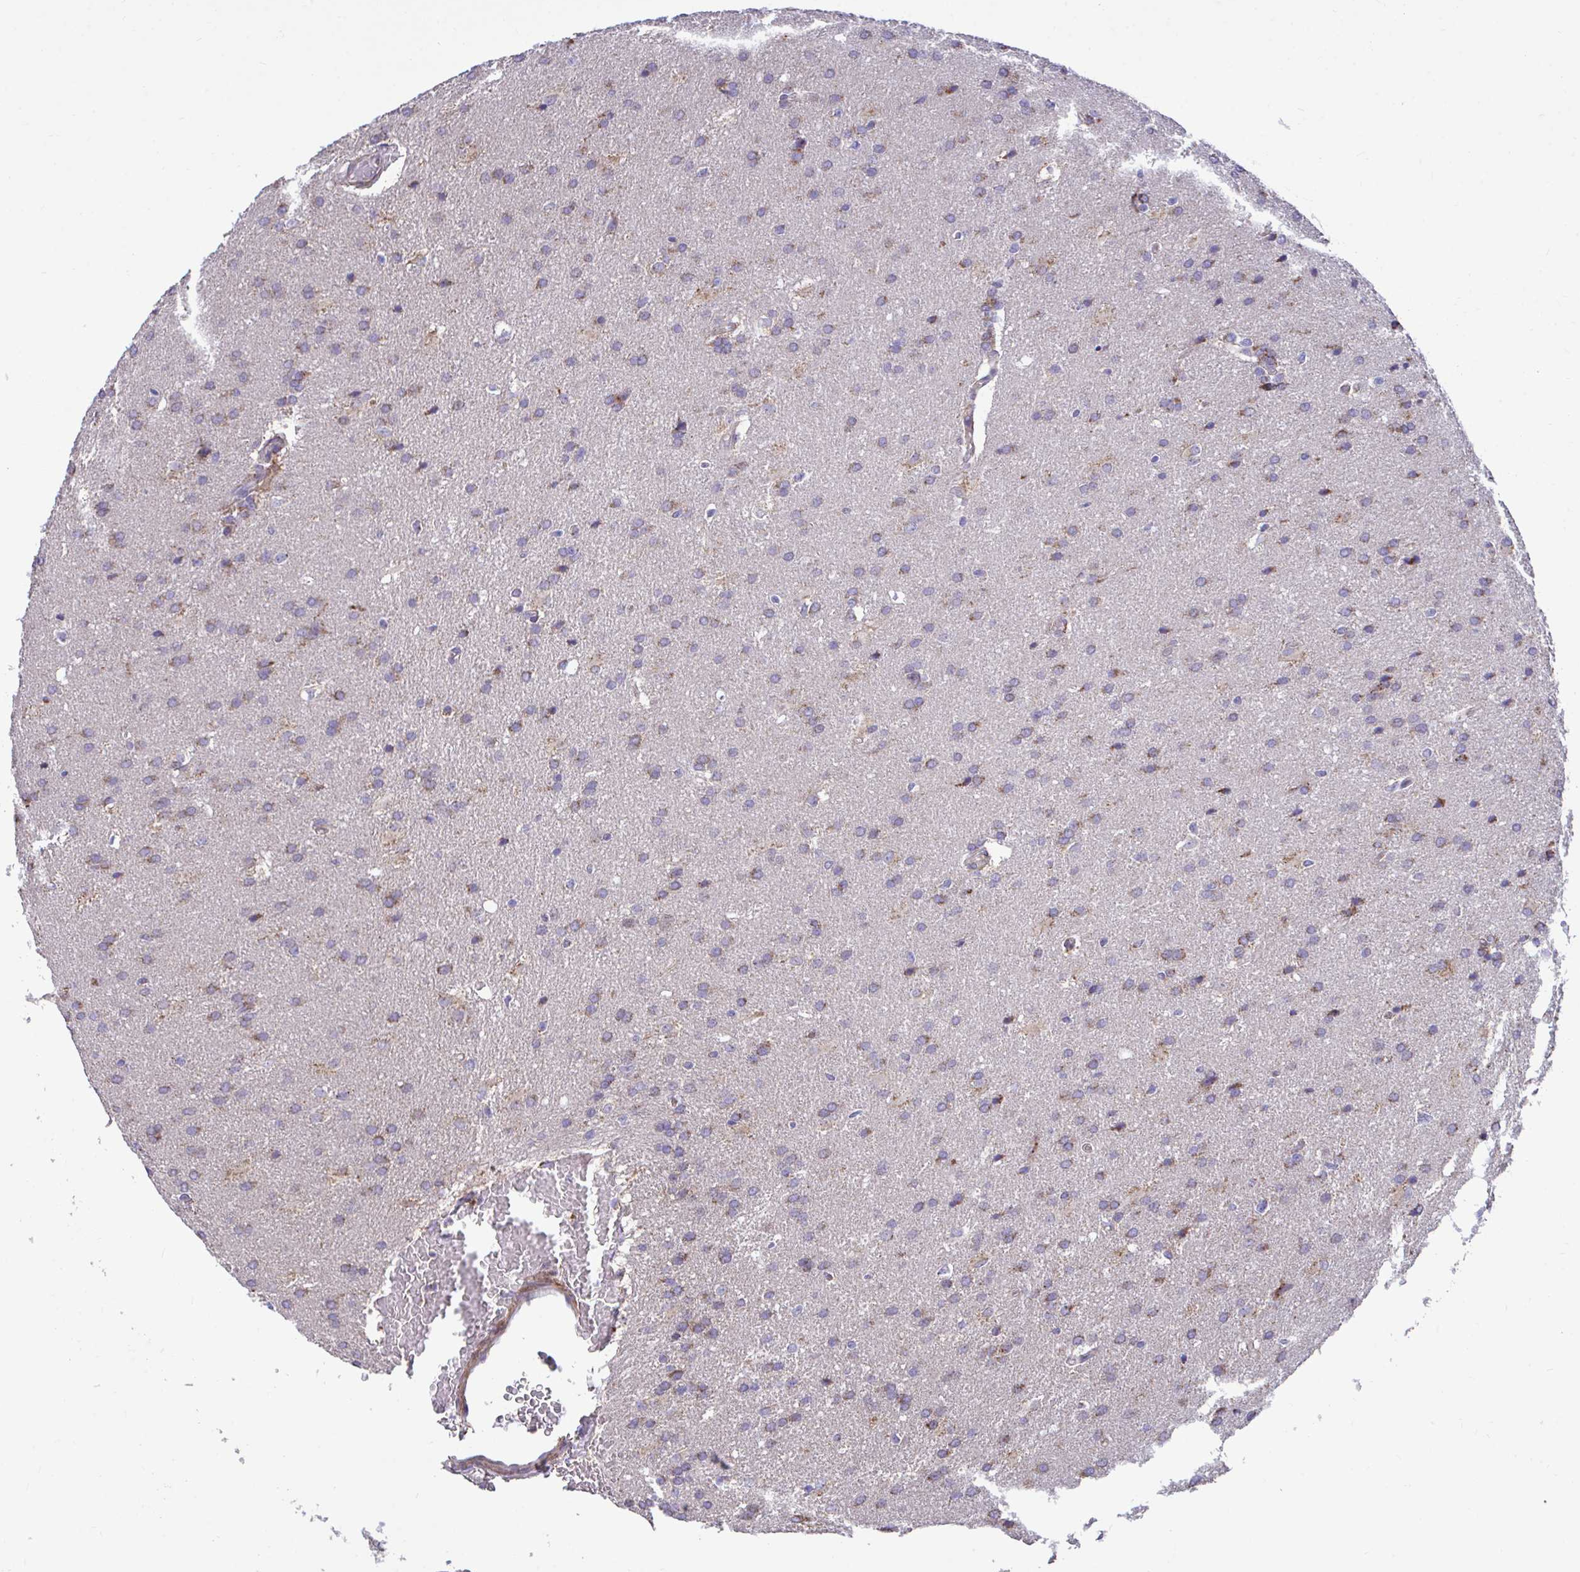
{"staining": {"intensity": "moderate", "quantity": "25%-75%", "location": "cytoplasmic/membranous"}, "tissue": "glioma", "cell_type": "Tumor cells", "image_type": "cancer", "snomed": [{"axis": "morphology", "description": "Glioma, malignant, High grade"}, {"axis": "topography", "description": "Brain"}], "caption": "Protein expression analysis of human malignant glioma (high-grade) reveals moderate cytoplasmic/membranous expression in about 25%-75% of tumor cells.", "gene": "SARS2", "patient": {"sex": "male", "age": 56}}